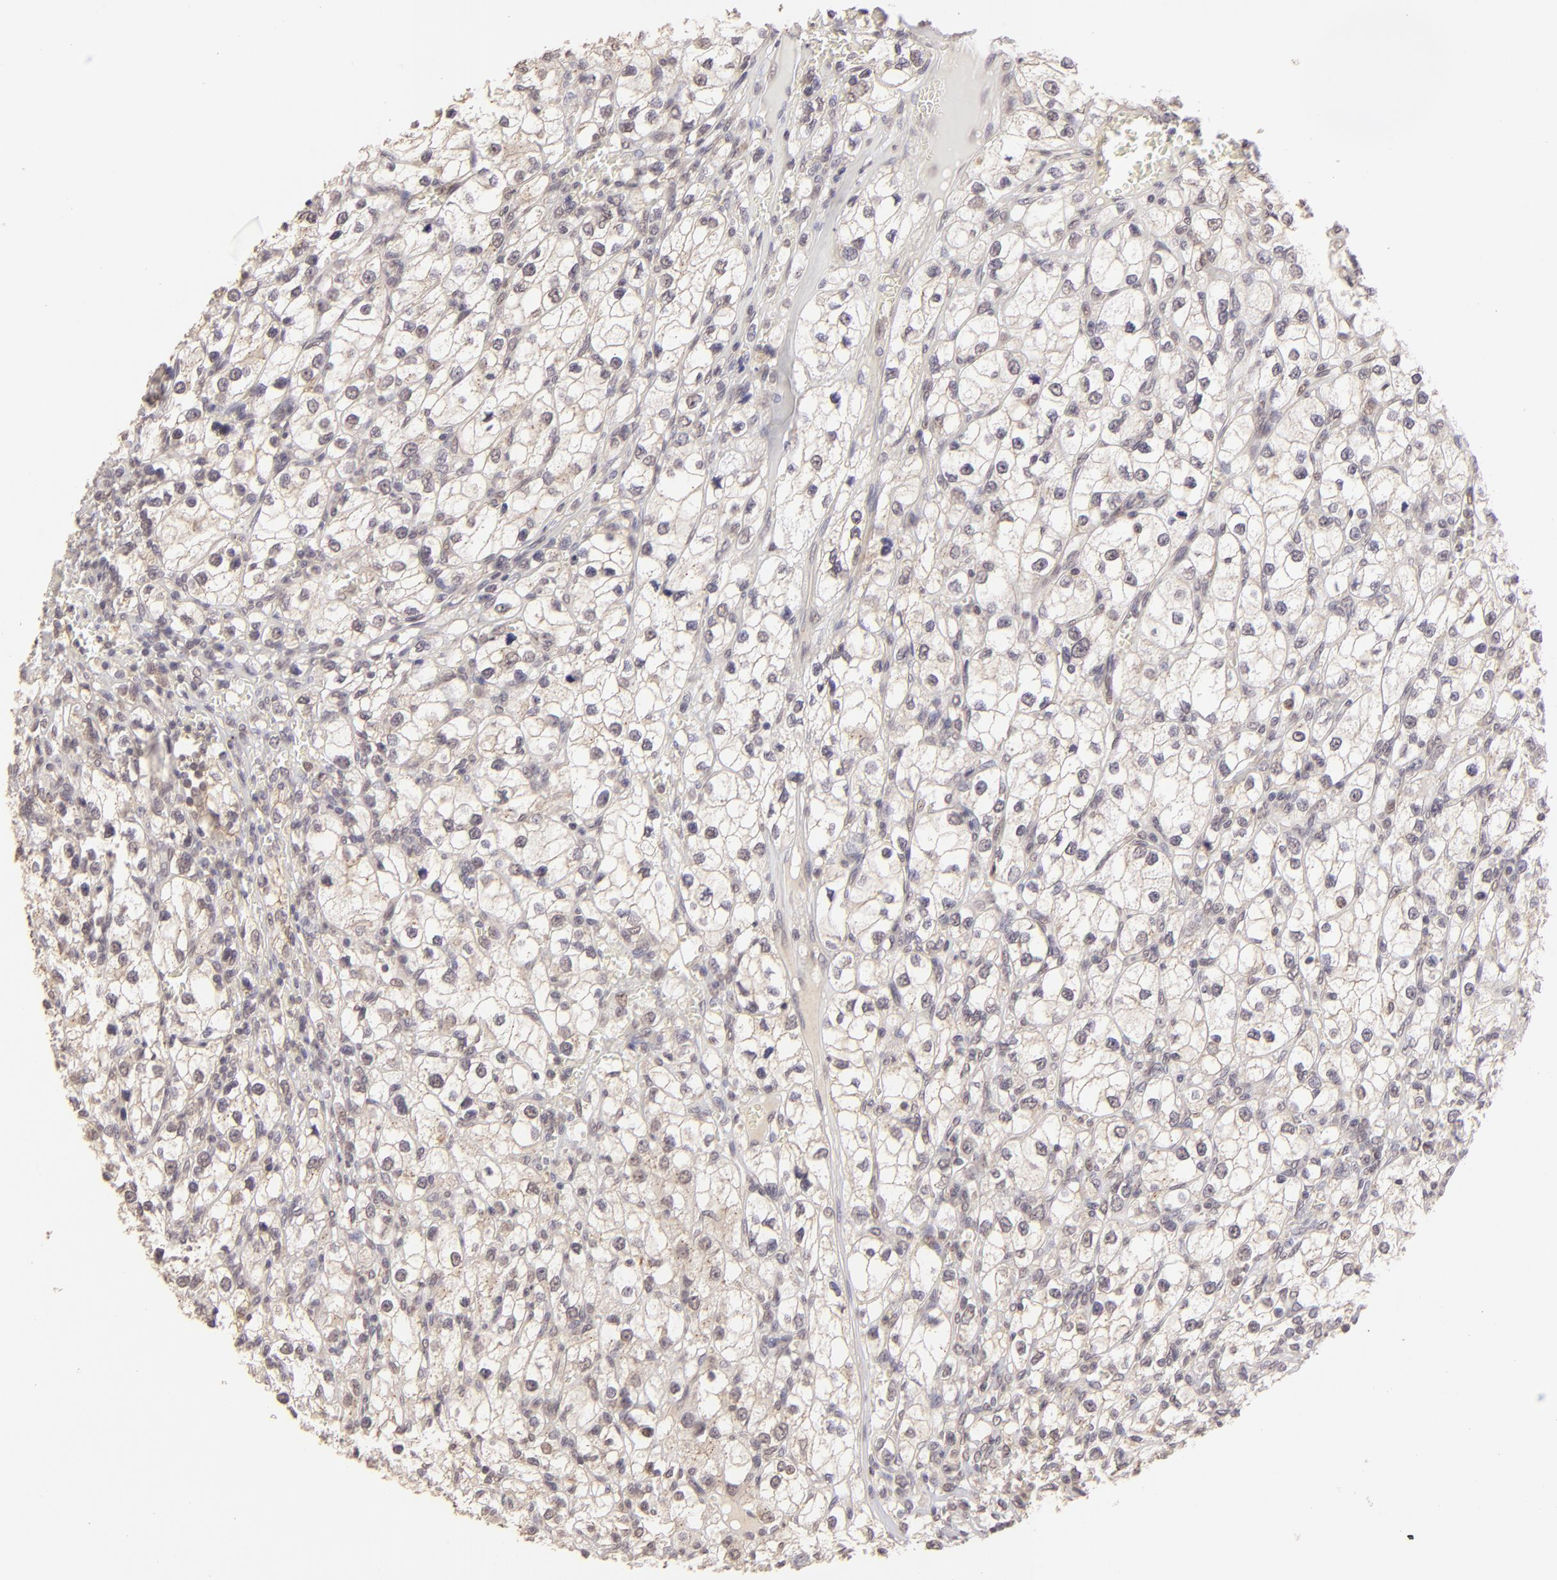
{"staining": {"intensity": "weak", "quantity": "25%-75%", "location": "cytoplasmic/membranous"}, "tissue": "renal cancer", "cell_type": "Tumor cells", "image_type": "cancer", "snomed": [{"axis": "morphology", "description": "Adenocarcinoma, NOS"}, {"axis": "topography", "description": "Kidney"}], "caption": "Immunohistochemical staining of human renal adenocarcinoma reveals low levels of weak cytoplasmic/membranous positivity in about 25%-75% of tumor cells.", "gene": "CLDN1", "patient": {"sex": "female", "age": 62}}